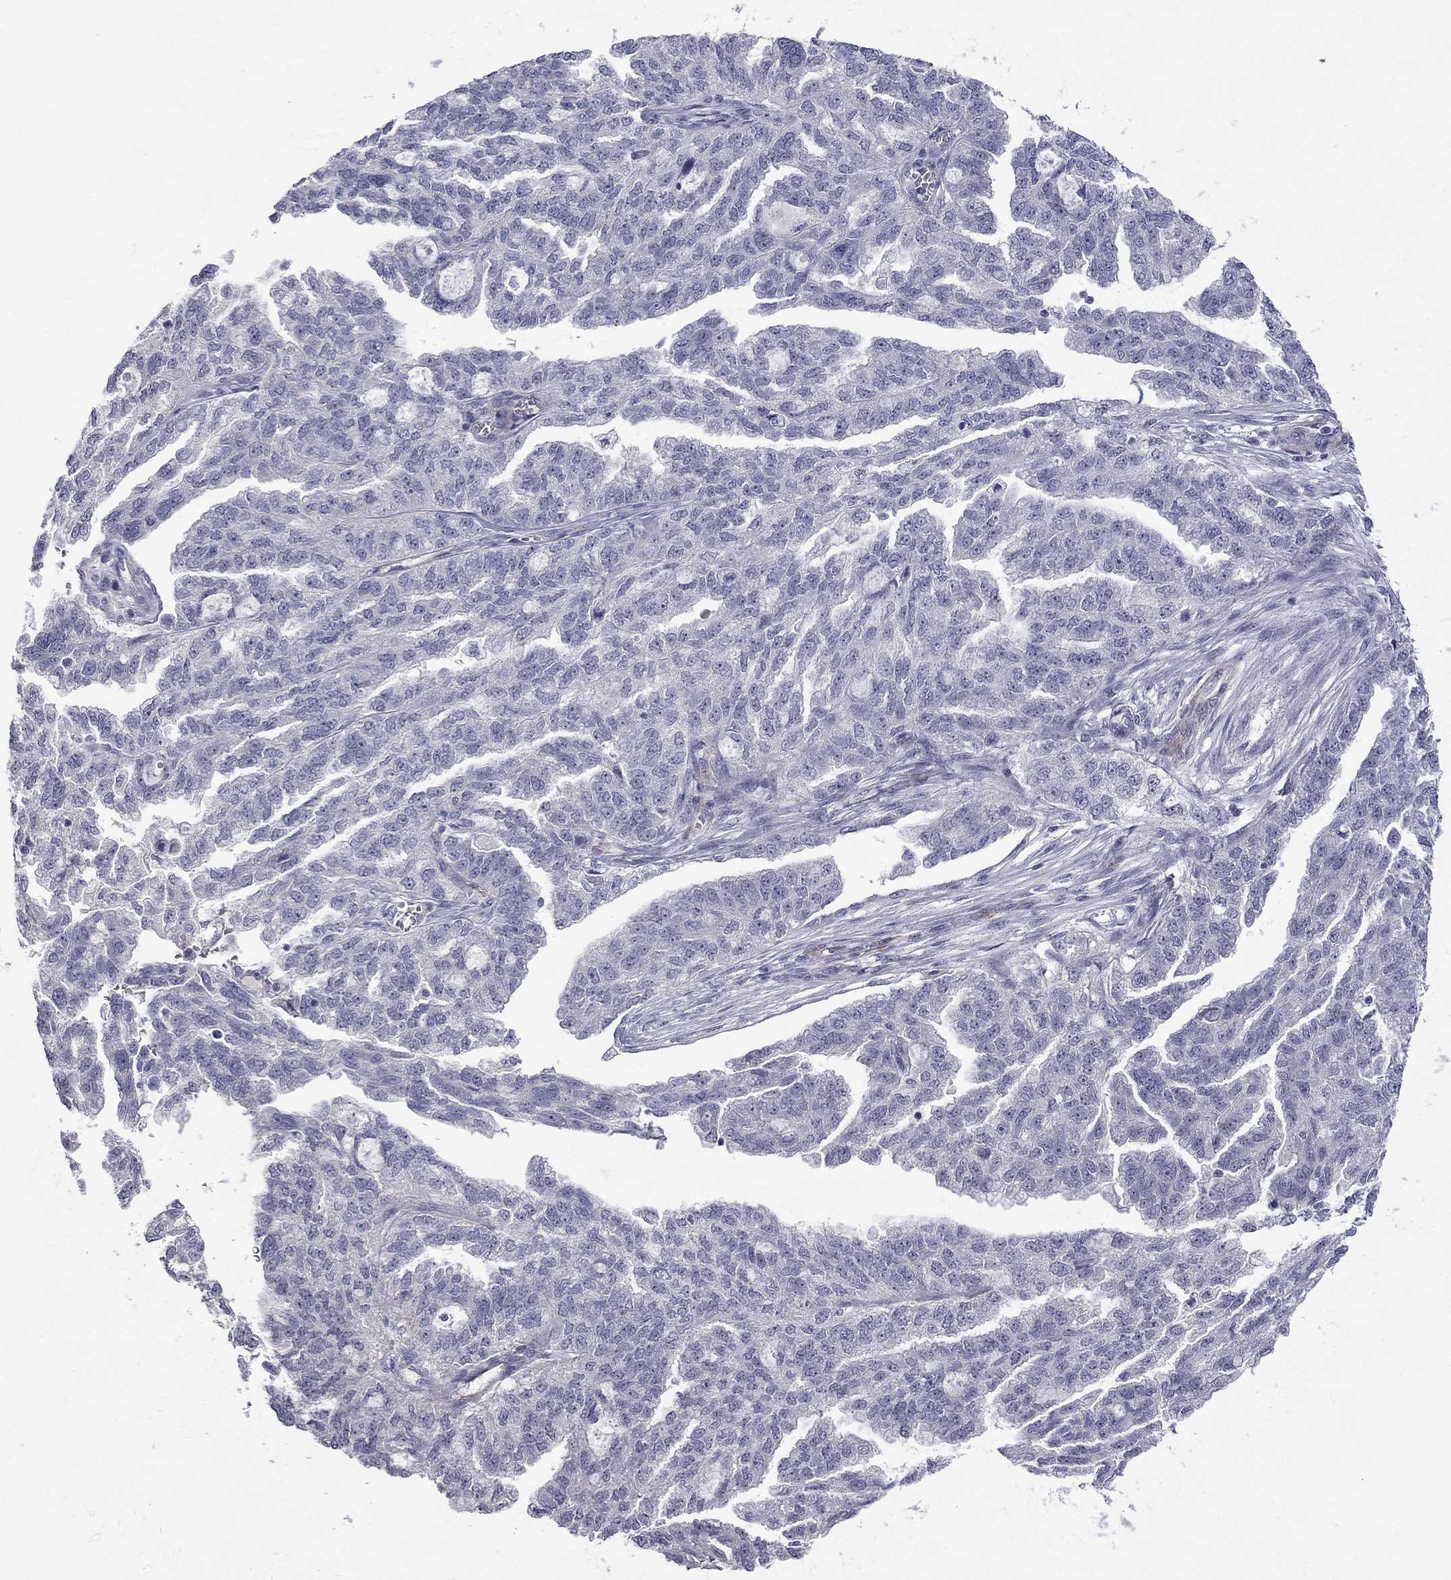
{"staining": {"intensity": "negative", "quantity": "none", "location": "none"}, "tissue": "ovarian cancer", "cell_type": "Tumor cells", "image_type": "cancer", "snomed": [{"axis": "morphology", "description": "Cystadenocarcinoma, serous, NOS"}, {"axis": "topography", "description": "Ovary"}], "caption": "An image of human serous cystadenocarcinoma (ovarian) is negative for staining in tumor cells.", "gene": "GSG1L", "patient": {"sex": "female", "age": 51}}